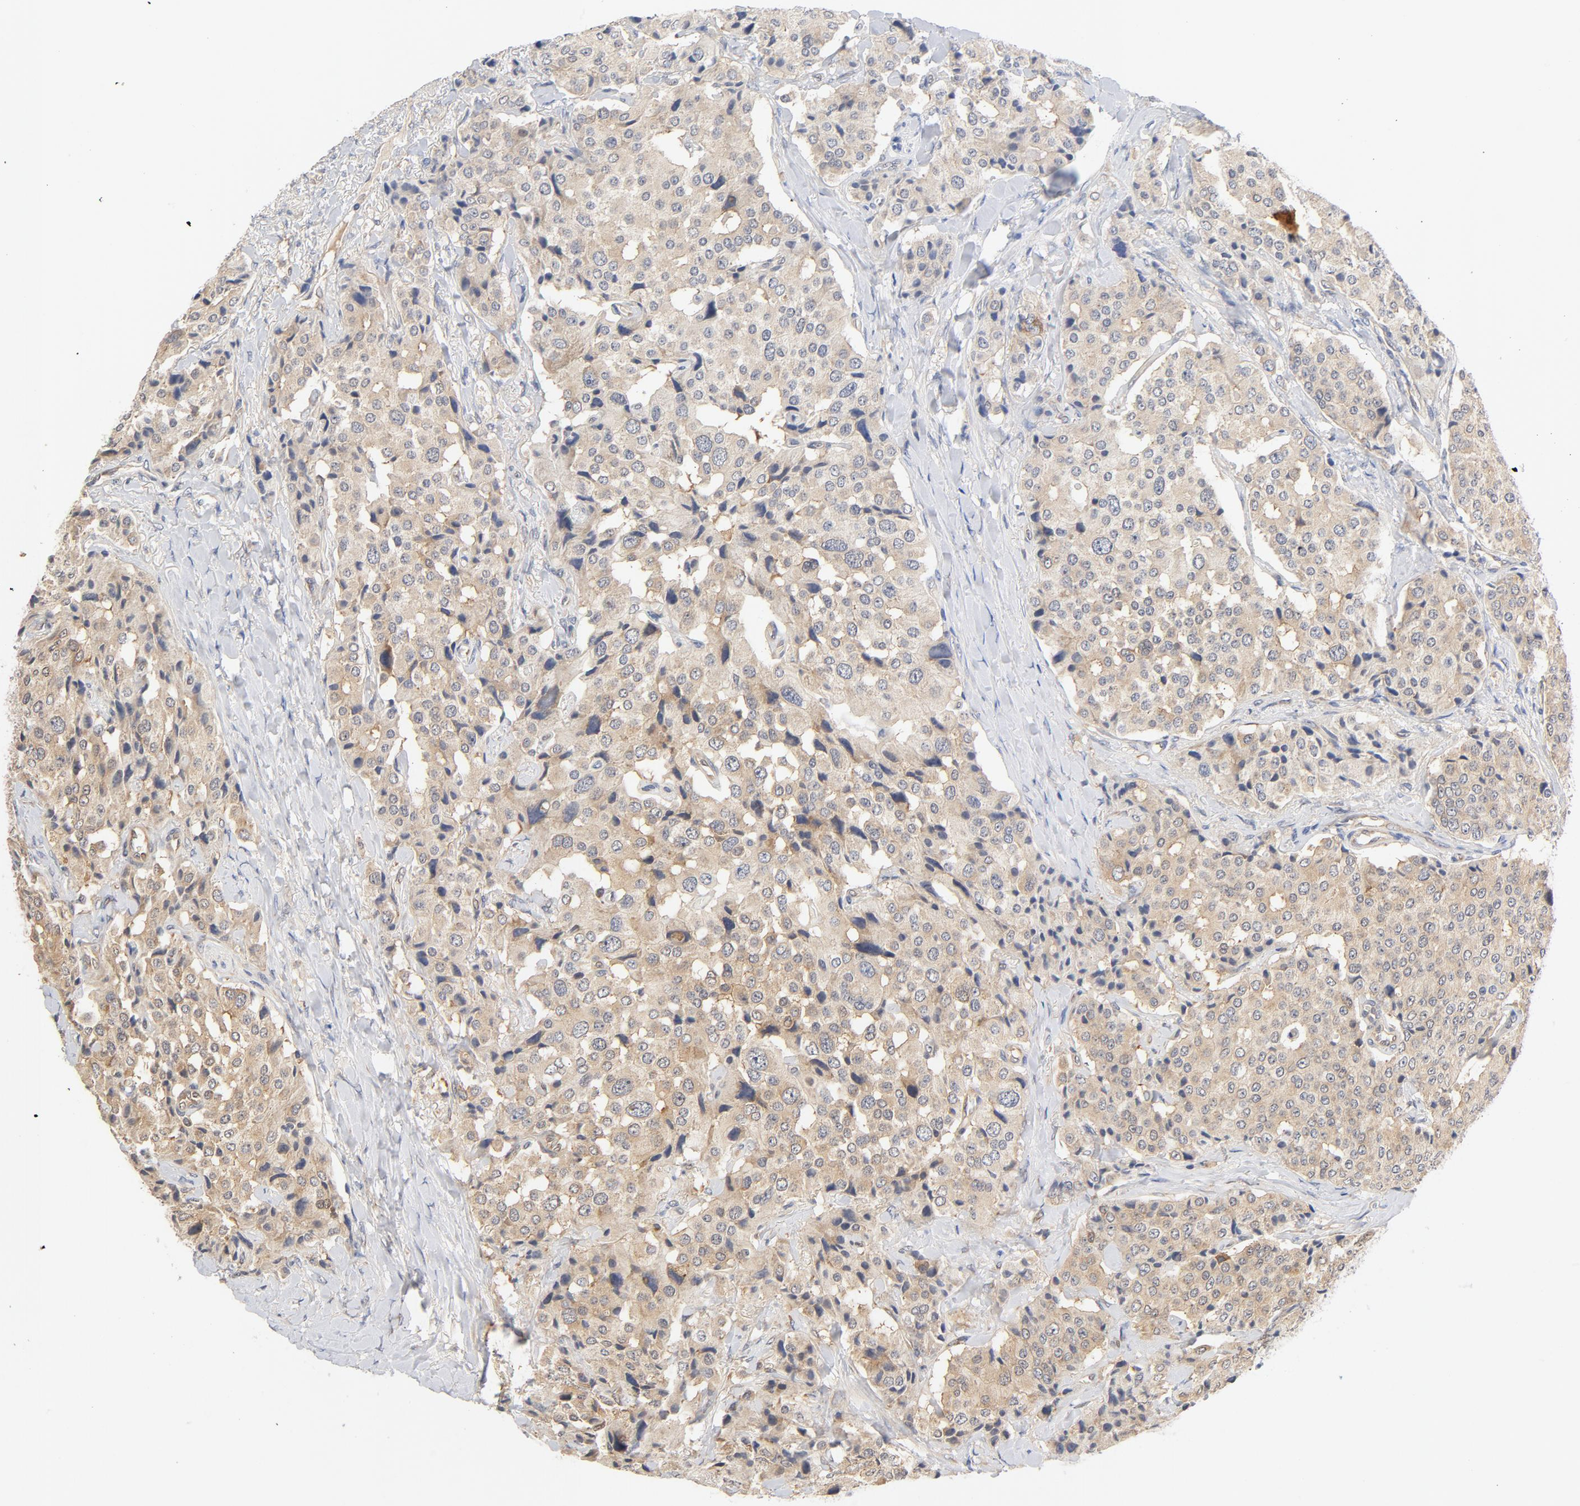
{"staining": {"intensity": "moderate", "quantity": ">75%", "location": "cytoplasmic/membranous"}, "tissue": "carcinoid", "cell_type": "Tumor cells", "image_type": "cancer", "snomed": [{"axis": "morphology", "description": "Carcinoid, malignant, NOS"}, {"axis": "topography", "description": "Colon"}], "caption": "Malignant carcinoid stained with DAB immunohistochemistry (IHC) demonstrates medium levels of moderate cytoplasmic/membranous positivity in about >75% of tumor cells.", "gene": "EIF4E", "patient": {"sex": "female", "age": 61}}